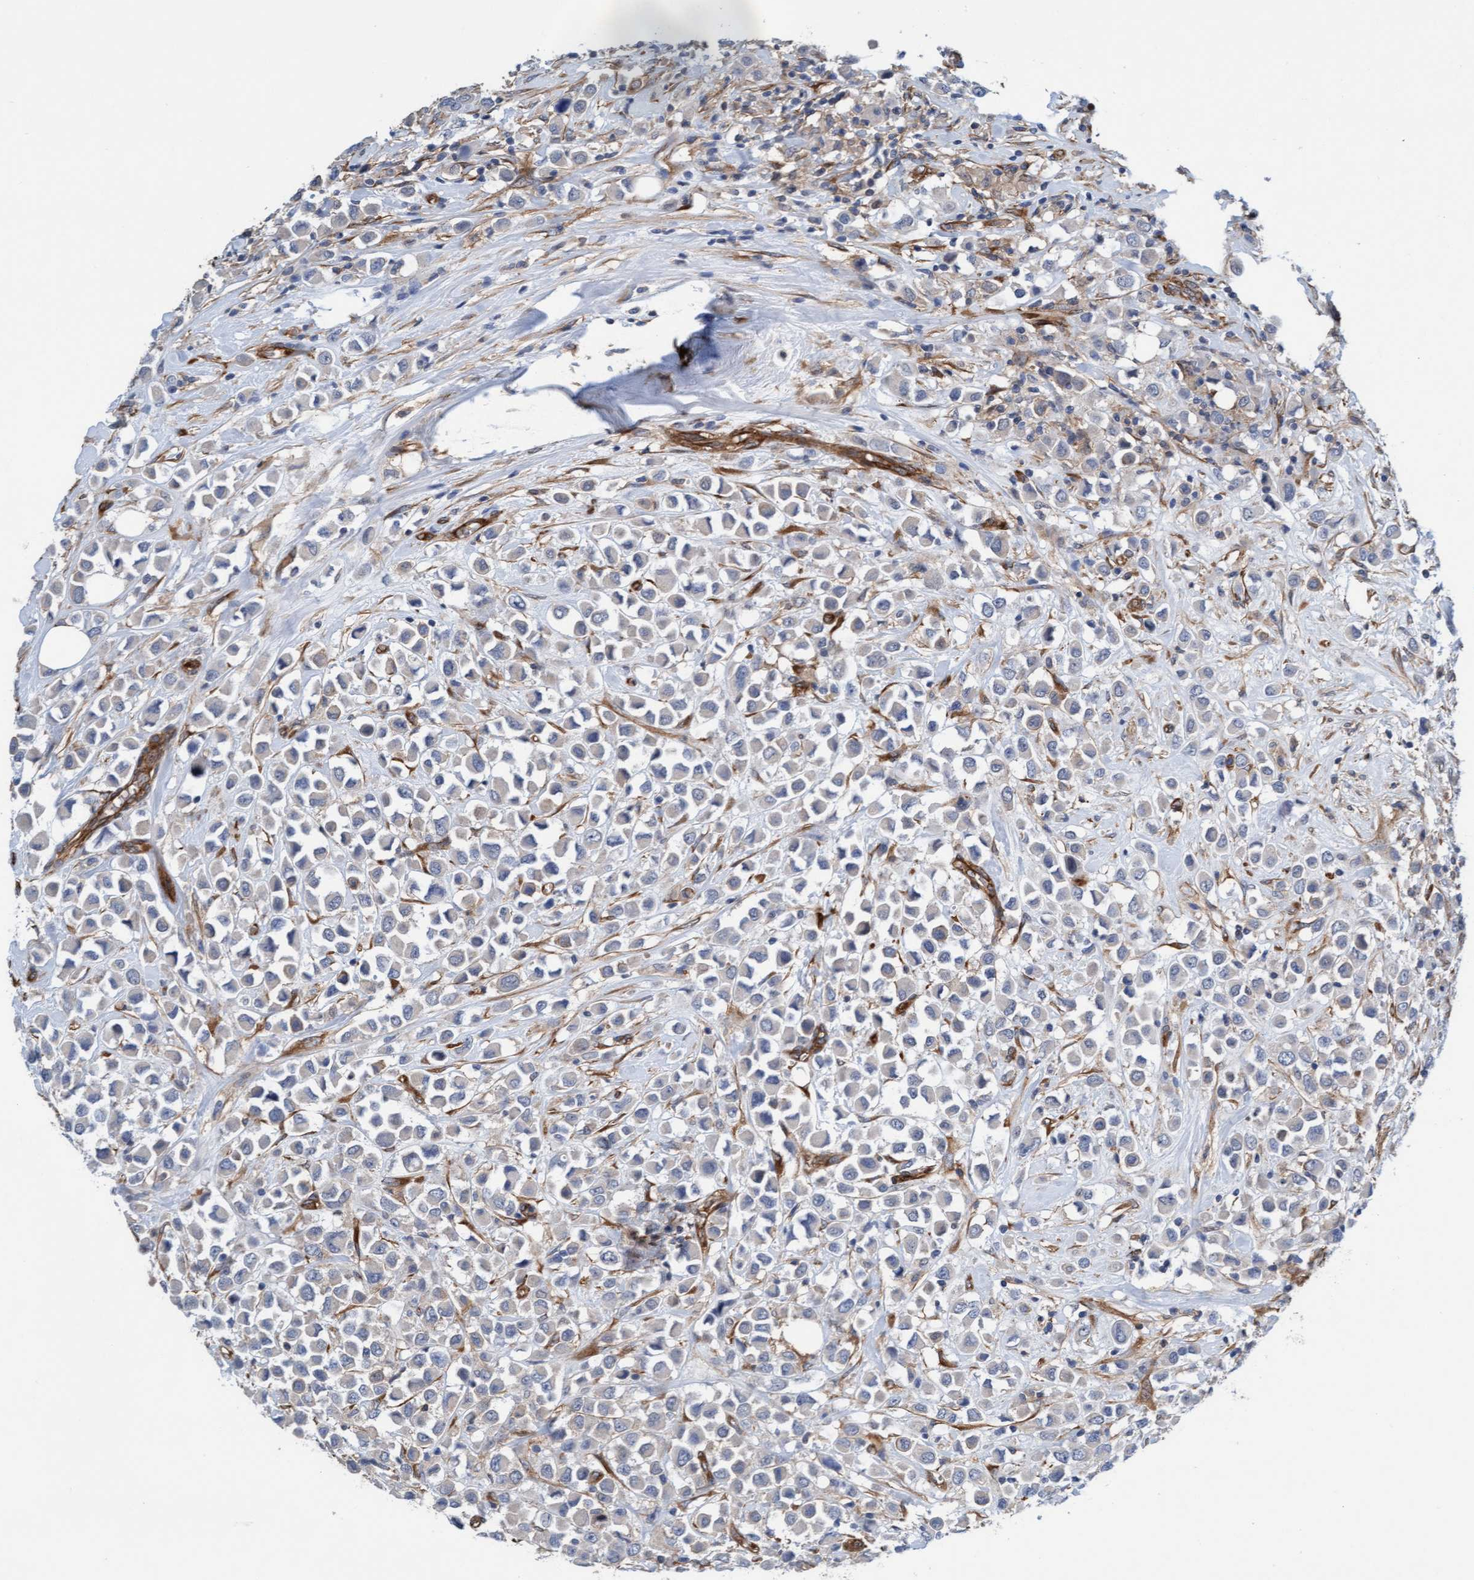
{"staining": {"intensity": "negative", "quantity": "none", "location": "none"}, "tissue": "breast cancer", "cell_type": "Tumor cells", "image_type": "cancer", "snomed": [{"axis": "morphology", "description": "Duct carcinoma"}, {"axis": "topography", "description": "Breast"}], "caption": "There is no significant staining in tumor cells of breast cancer.", "gene": "FMNL3", "patient": {"sex": "female", "age": 61}}